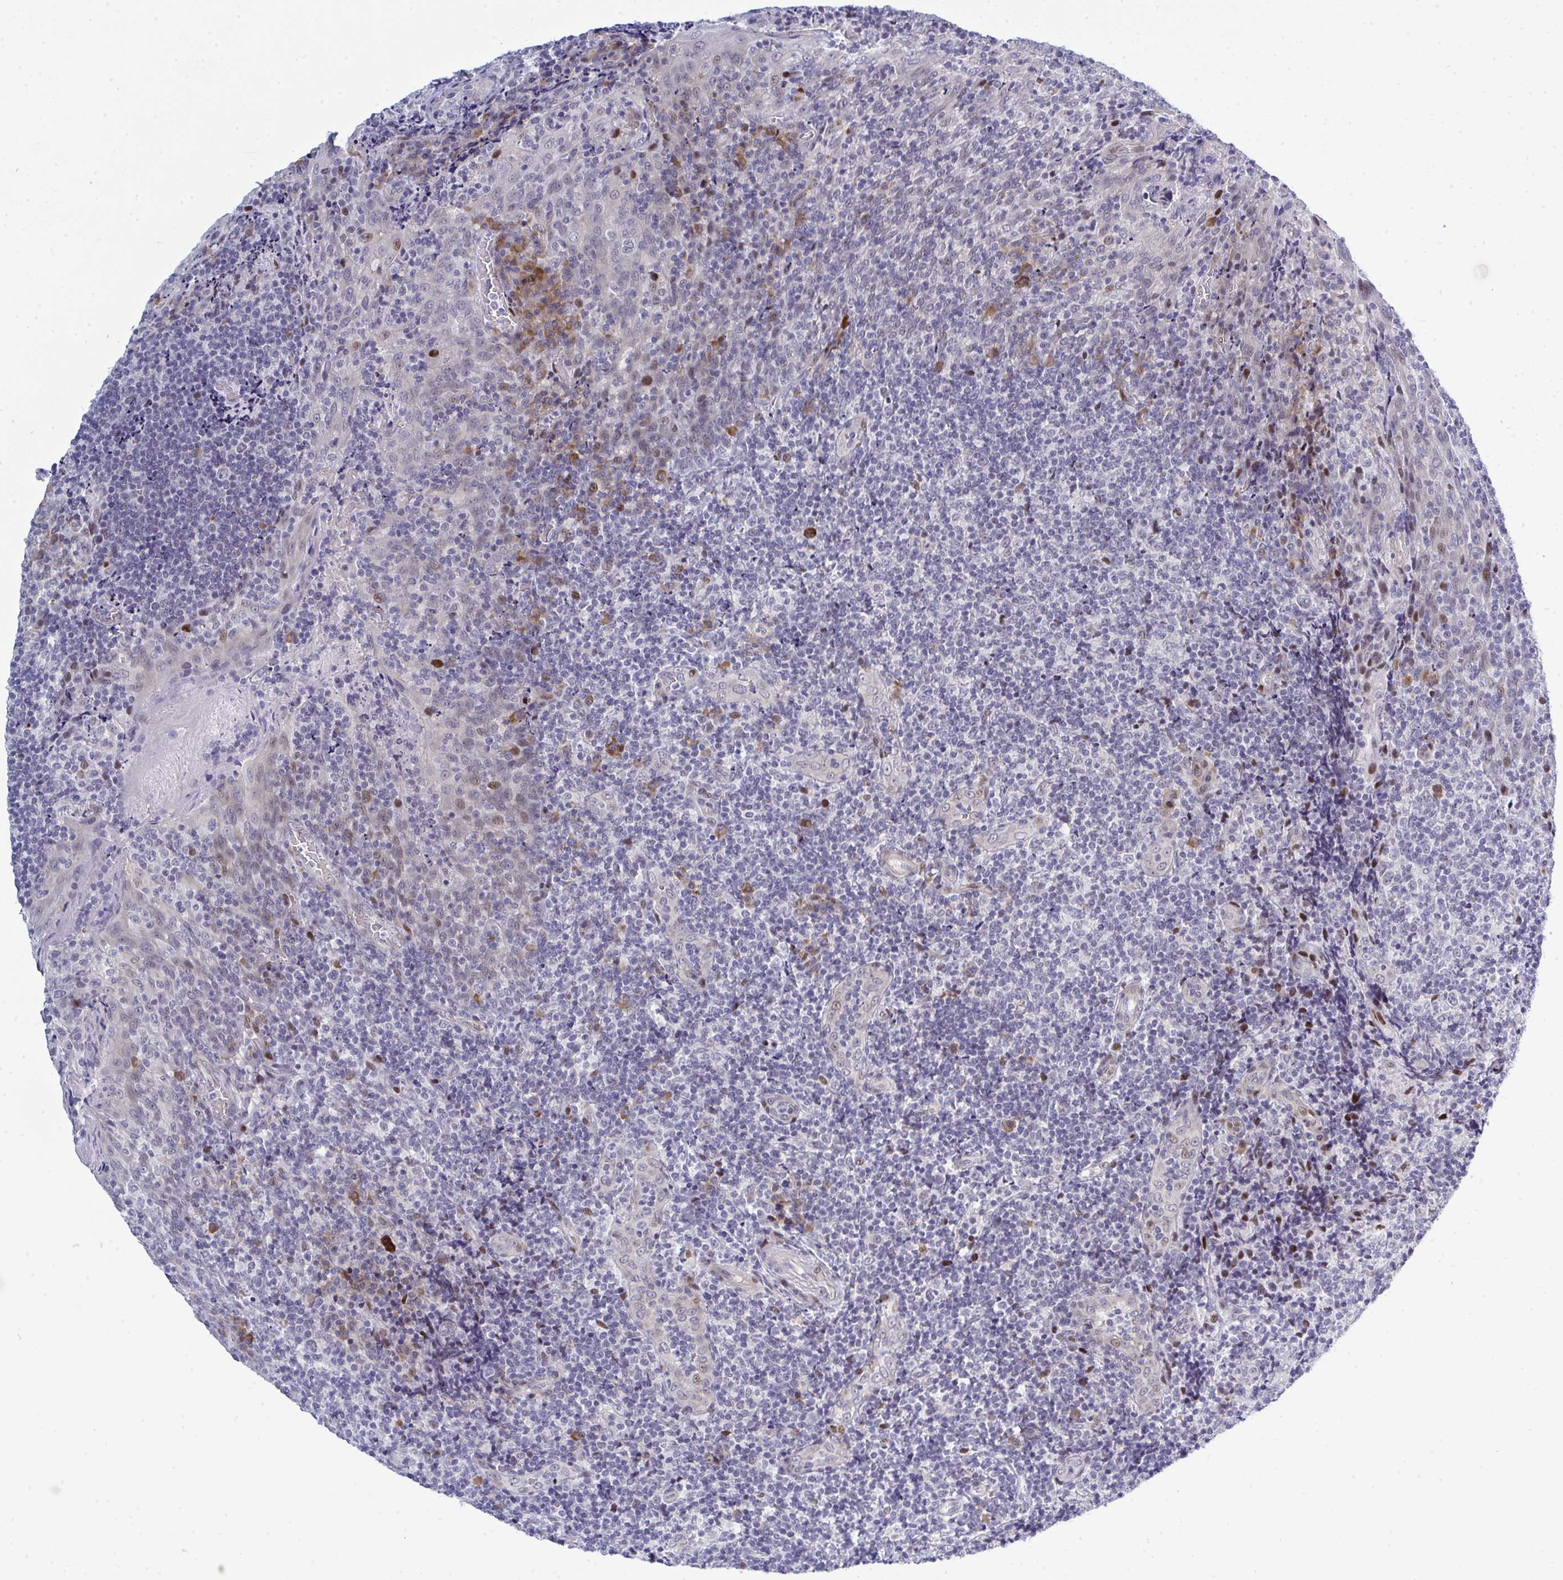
{"staining": {"intensity": "weak", "quantity": "<25%", "location": "nuclear"}, "tissue": "tonsil", "cell_type": "Germinal center cells", "image_type": "normal", "snomed": [{"axis": "morphology", "description": "Normal tissue, NOS"}, {"axis": "topography", "description": "Tonsil"}], "caption": "Micrograph shows no protein staining in germinal center cells of benign tonsil. The staining was performed using DAB (3,3'-diaminobenzidine) to visualize the protein expression in brown, while the nuclei were stained in blue with hematoxylin (Magnification: 20x).", "gene": "TAB1", "patient": {"sex": "male", "age": 17}}